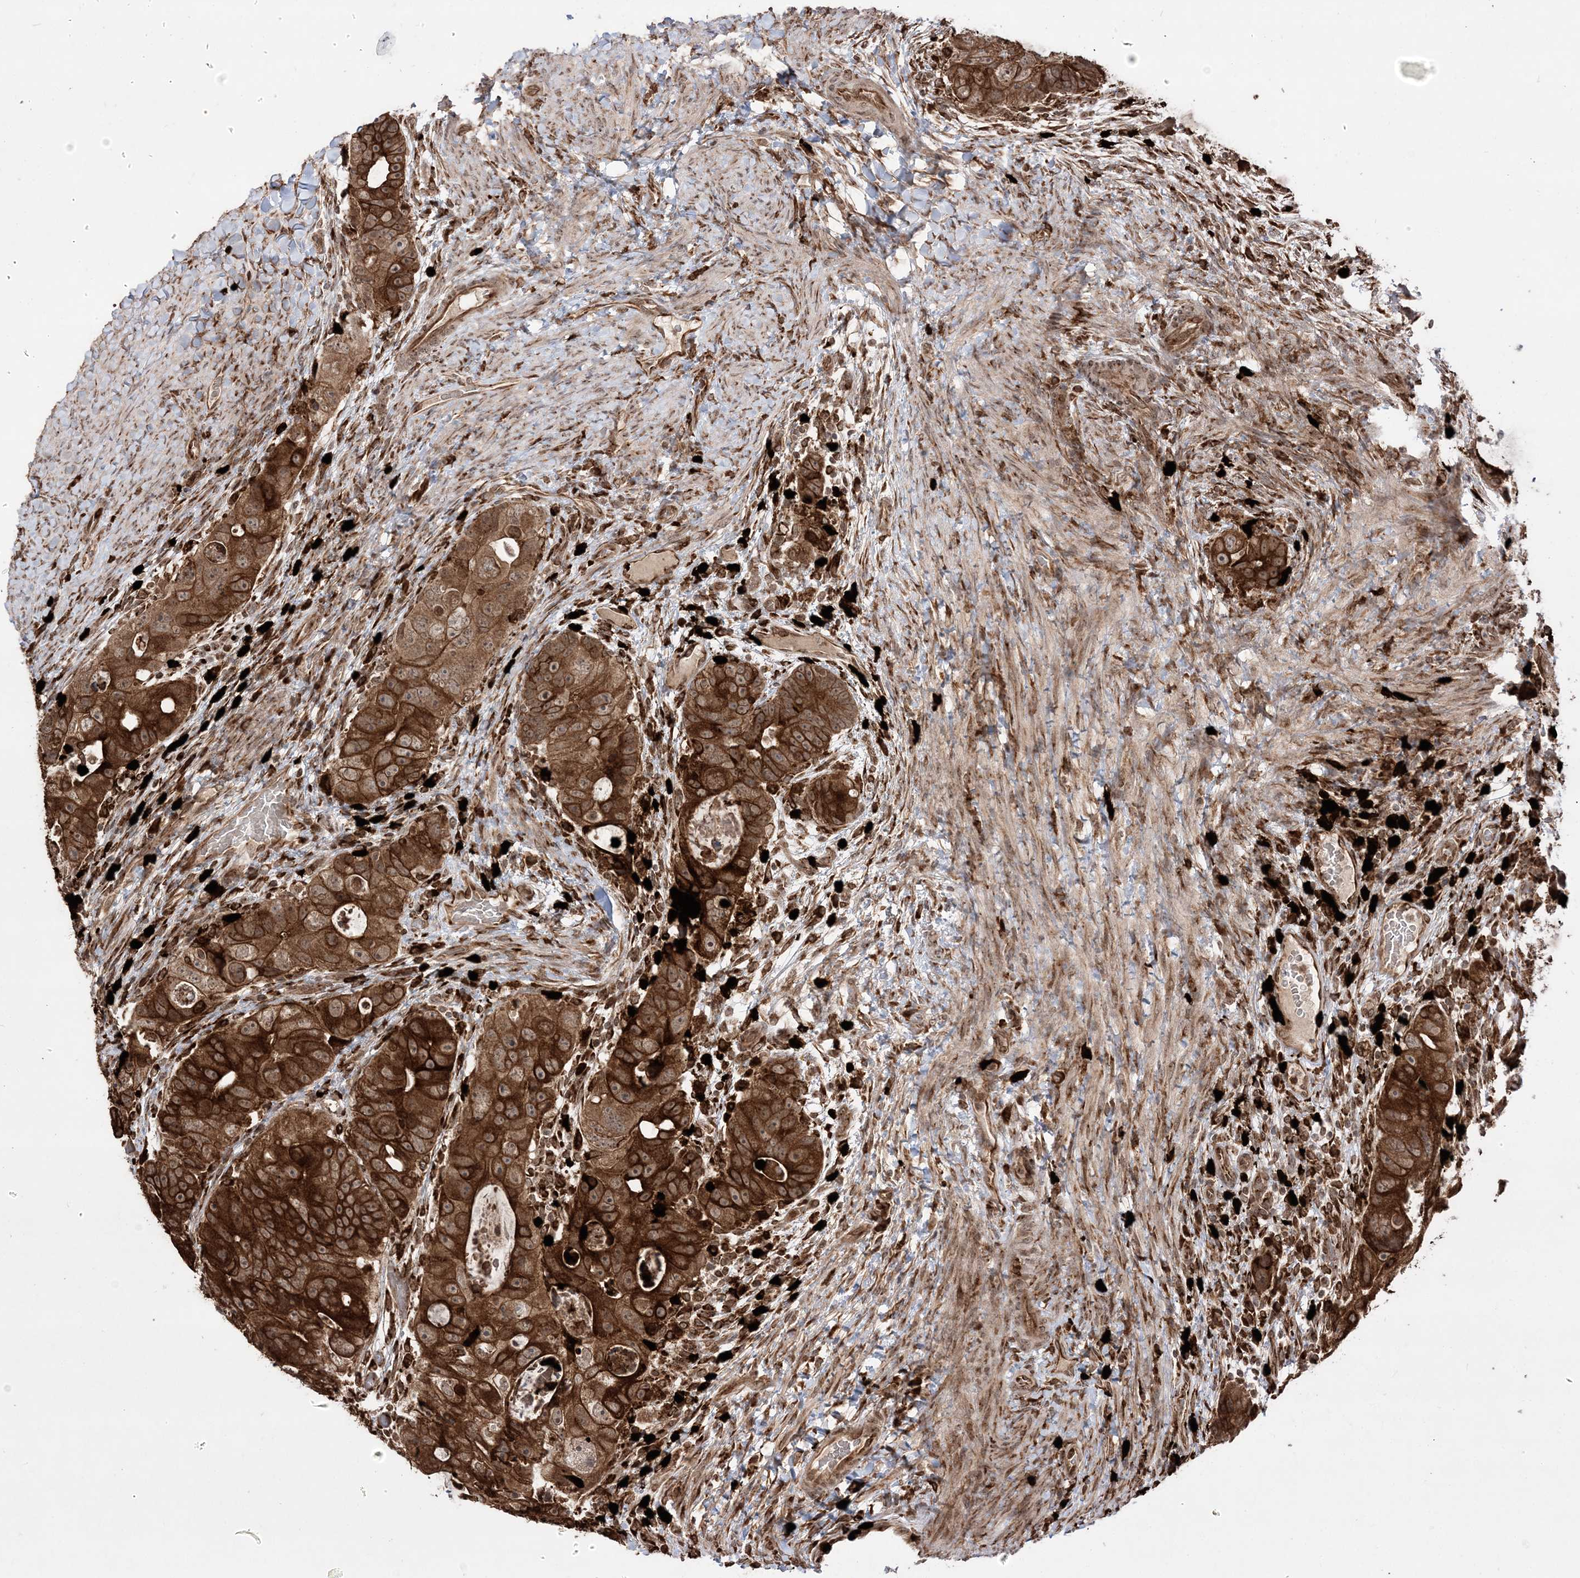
{"staining": {"intensity": "strong", "quantity": ">75%", "location": "cytoplasmic/membranous"}, "tissue": "colorectal cancer", "cell_type": "Tumor cells", "image_type": "cancer", "snomed": [{"axis": "morphology", "description": "Adenocarcinoma, NOS"}, {"axis": "topography", "description": "Rectum"}], "caption": "Immunohistochemistry (IHC) histopathology image of colorectal adenocarcinoma stained for a protein (brown), which exhibits high levels of strong cytoplasmic/membranous staining in approximately >75% of tumor cells.", "gene": "EPC2", "patient": {"sex": "male", "age": 59}}